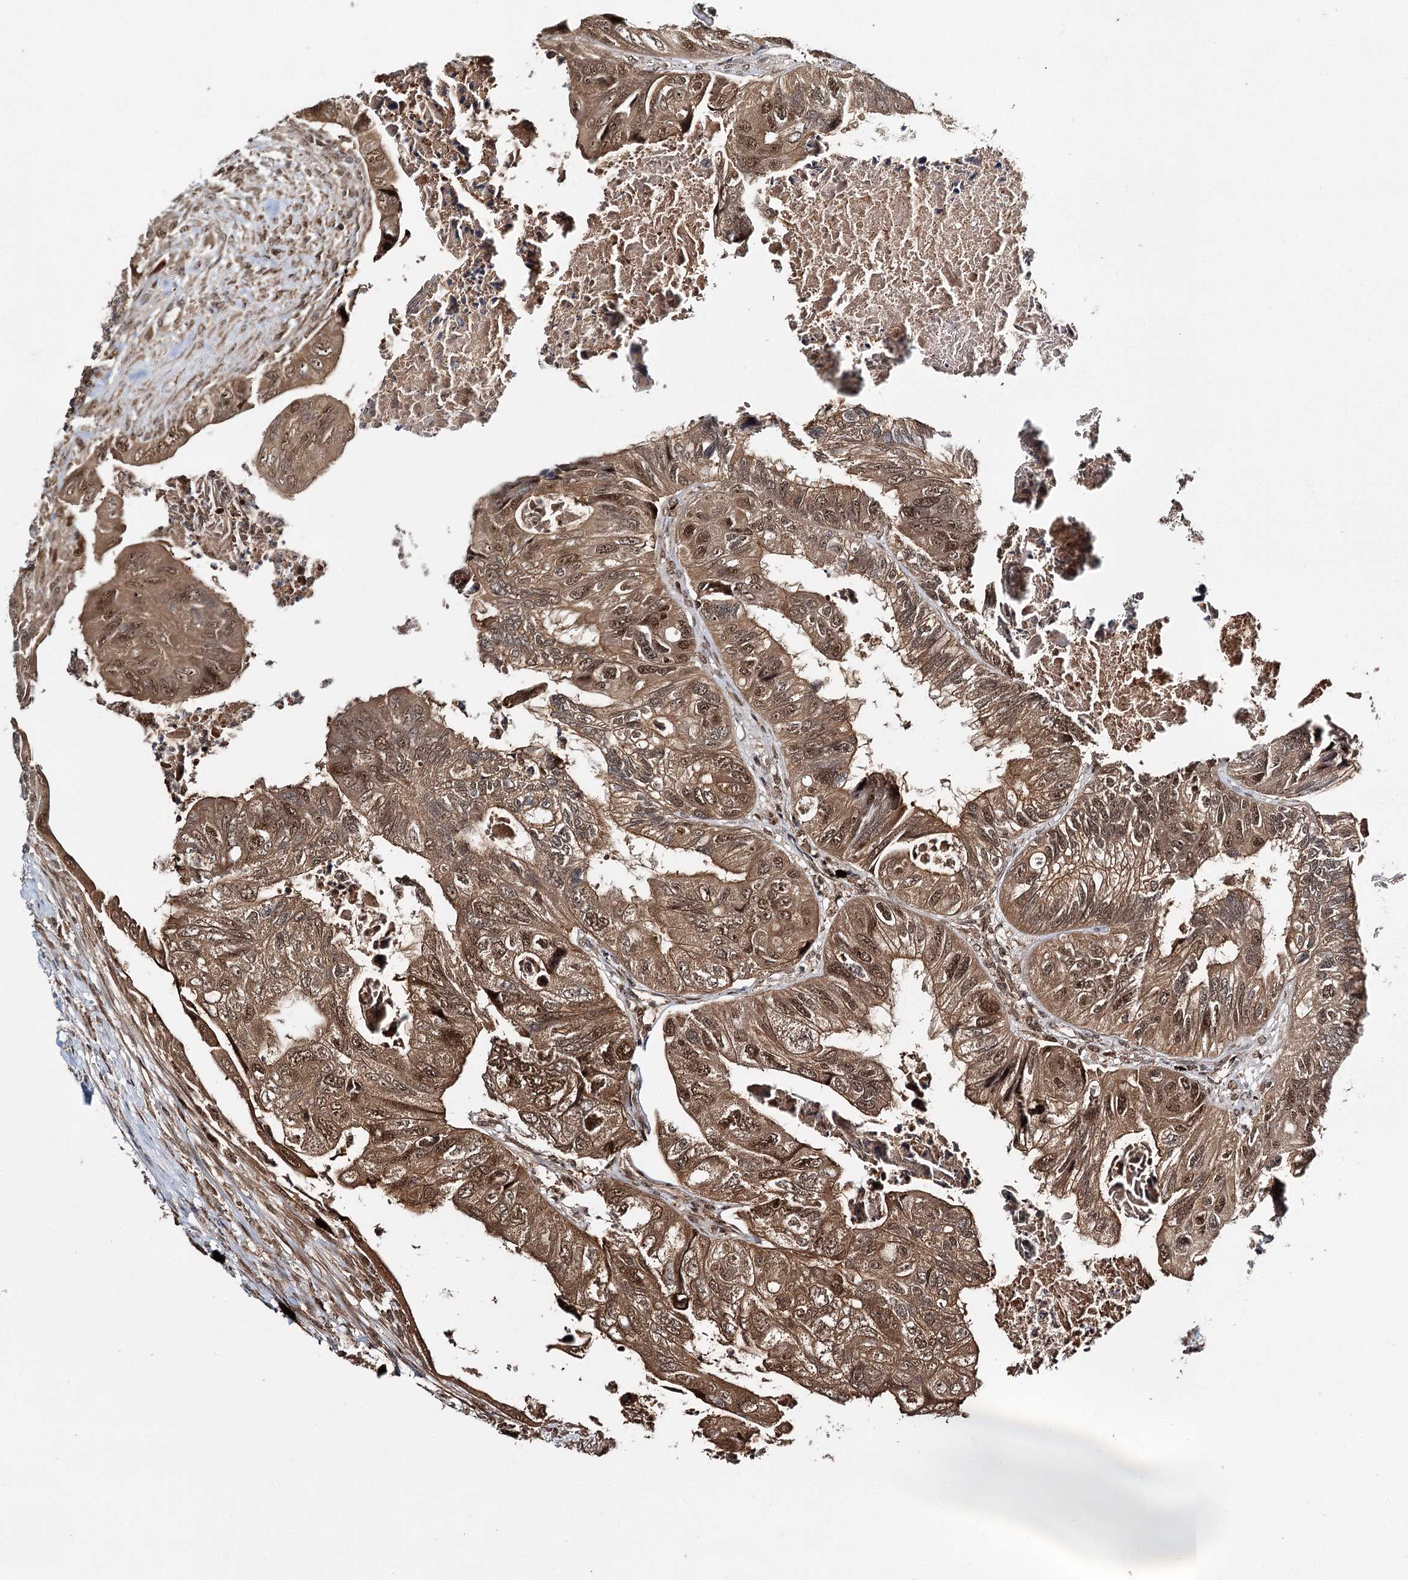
{"staining": {"intensity": "moderate", "quantity": ">75%", "location": "cytoplasmic/membranous,nuclear"}, "tissue": "colorectal cancer", "cell_type": "Tumor cells", "image_type": "cancer", "snomed": [{"axis": "morphology", "description": "Adenocarcinoma, NOS"}, {"axis": "topography", "description": "Rectum"}], "caption": "Moderate cytoplasmic/membranous and nuclear expression is appreciated in about >75% of tumor cells in colorectal cancer.", "gene": "N6AMT1", "patient": {"sex": "male", "age": 63}}